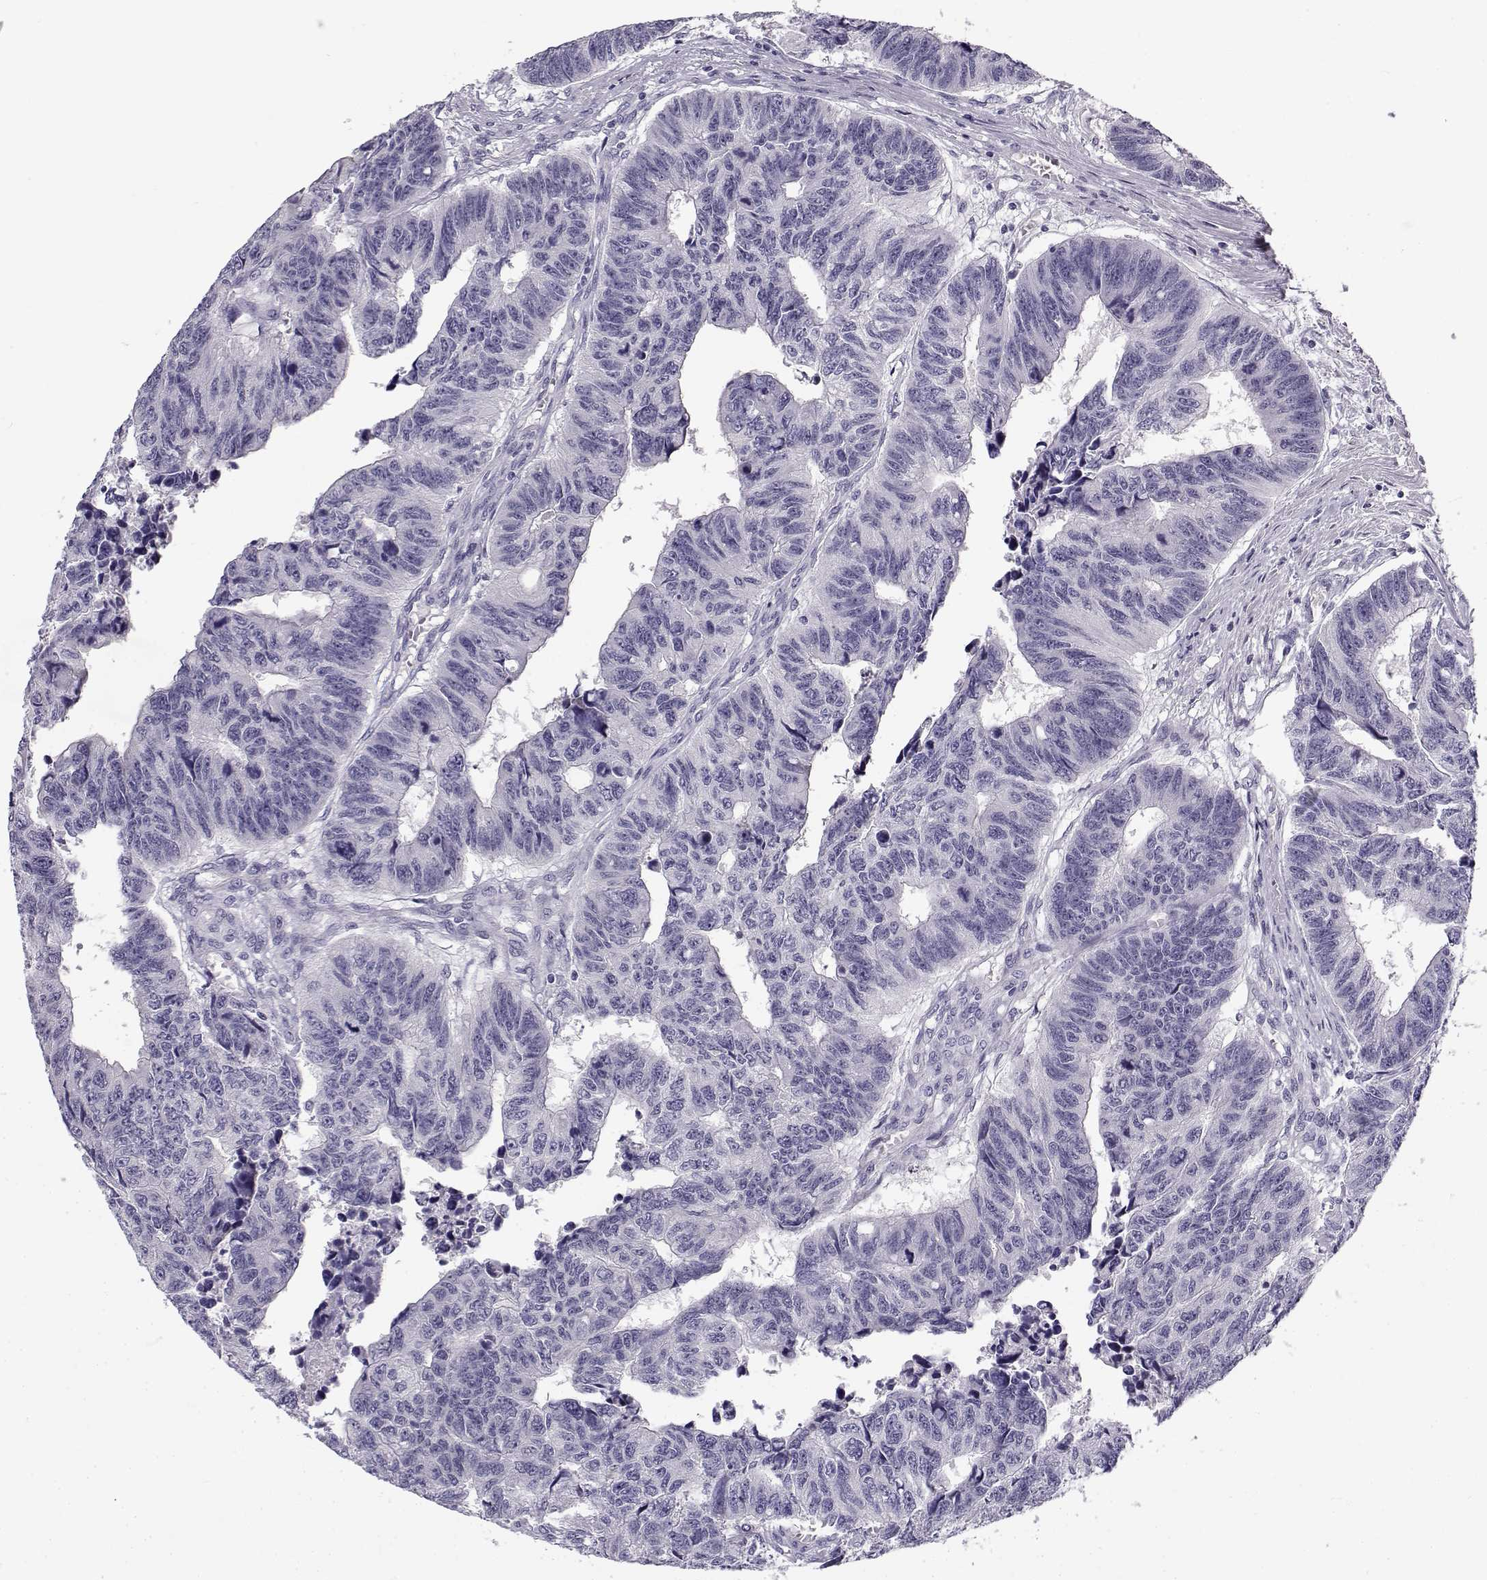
{"staining": {"intensity": "negative", "quantity": "none", "location": "none"}, "tissue": "colorectal cancer", "cell_type": "Tumor cells", "image_type": "cancer", "snomed": [{"axis": "morphology", "description": "Adenocarcinoma, NOS"}, {"axis": "topography", "description": "Rectum"}], "caption": "DAB (3,3'-diaminobenzidine) immunohistochemical staining of colorectal adenocarcinoma displays no significant positivity in tumor cells.", "gene": "CREB3L3", "patient": {"sex": "female", "age": 85}}